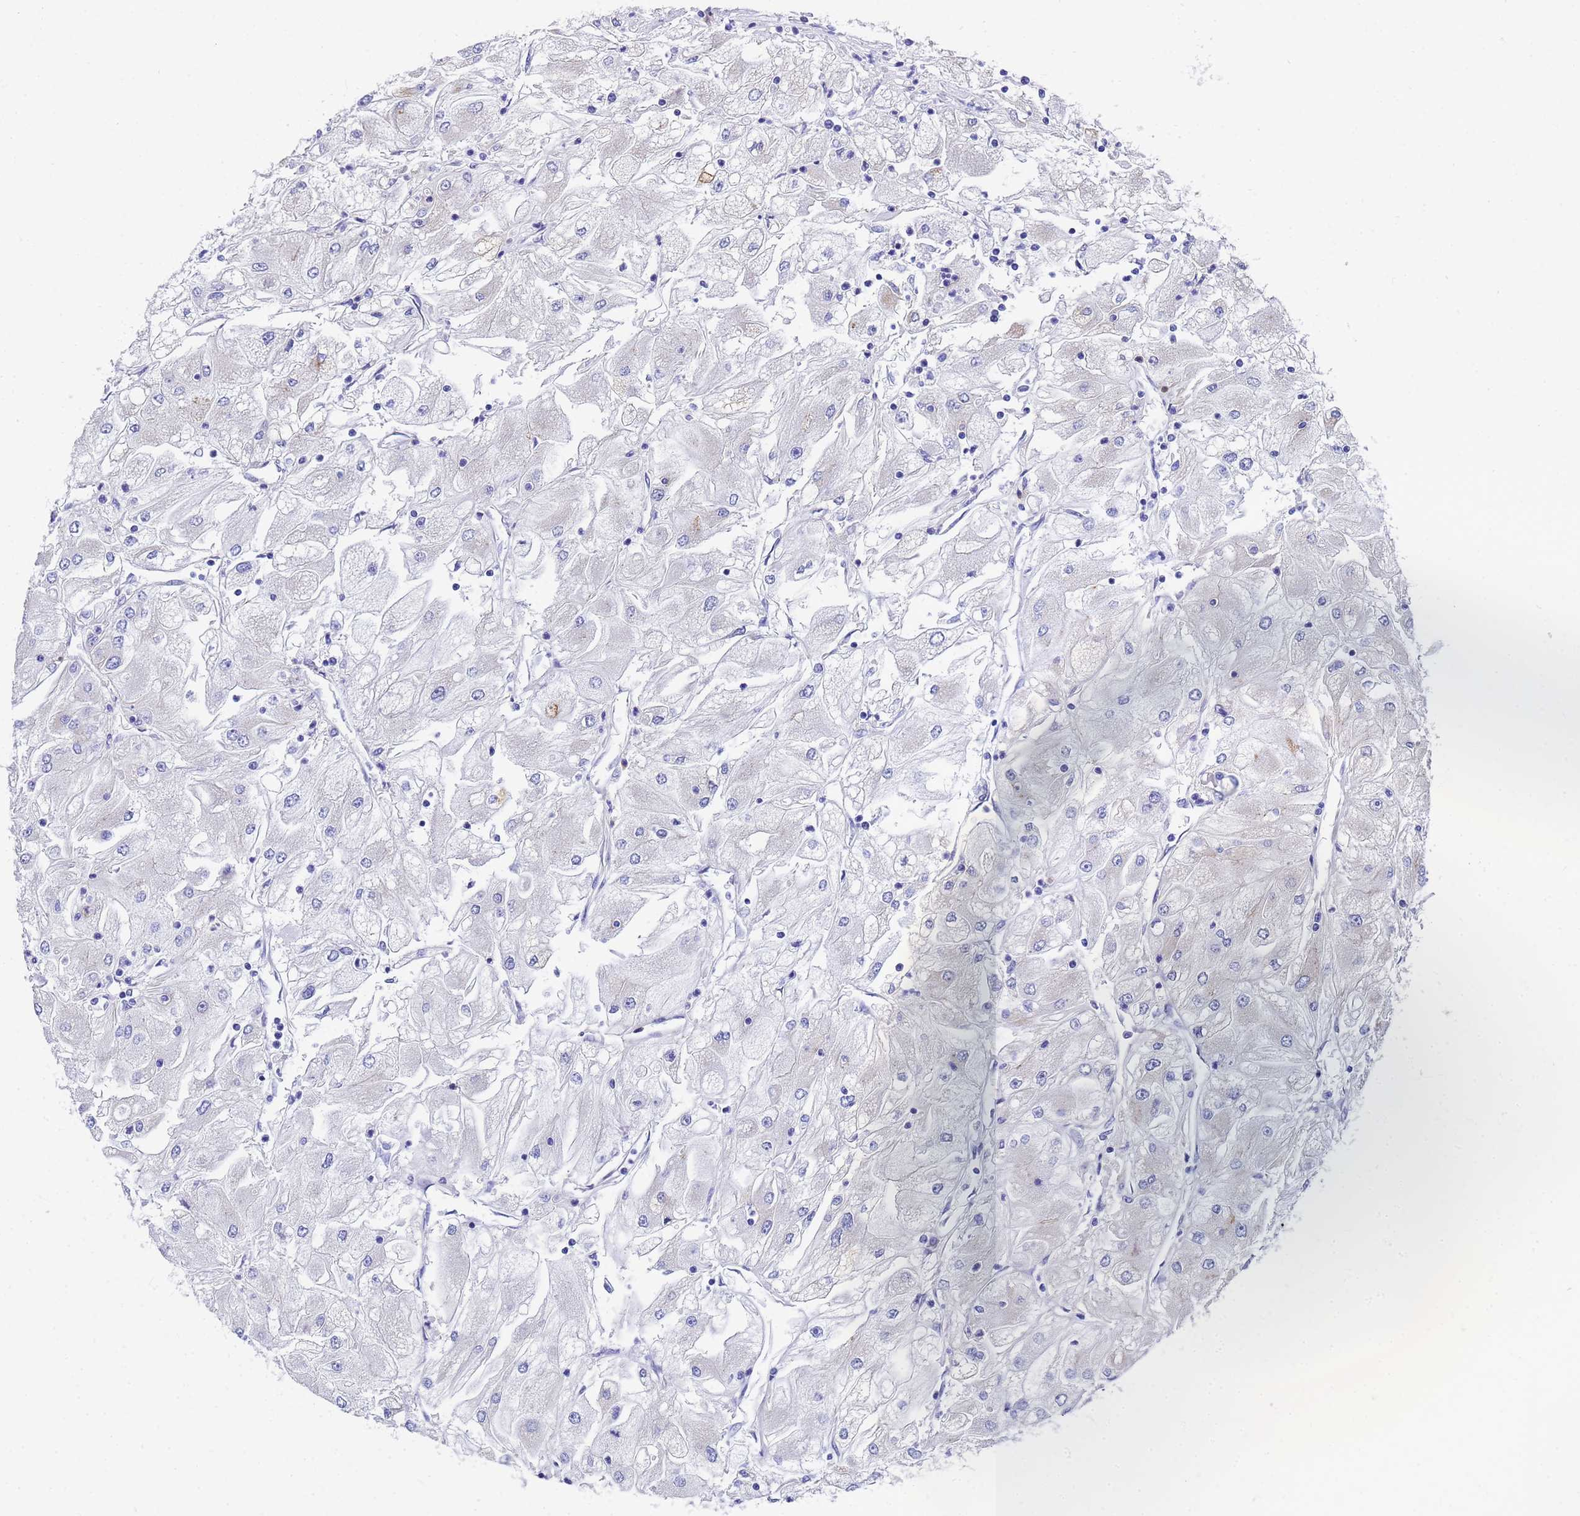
{"staining": {"intensity": "negative", "quantity": "none", "location": "none"}, "tissue": "renal cancer", "cell_type": "Tumor cells", "image_type": "cancer", "snomed": [{"axis": "morphology", "description": "Adenocarcinoma, NOS"}, {"axis": "topography", "description": "Kidney"}], "caption": "Immunohistochemistry micrograph of human renal cancer stained for a protein (brown), which displays no staining in tumor cells. (Stains: DAB (3,3'-diaminobenzidine) immunohistochemistry with hematoxylin counter stain, Microscopy: brightfield microscopy at high magnification).", "gene": "TM4SF4", "patient": {"sex": "male", "age": 80}}